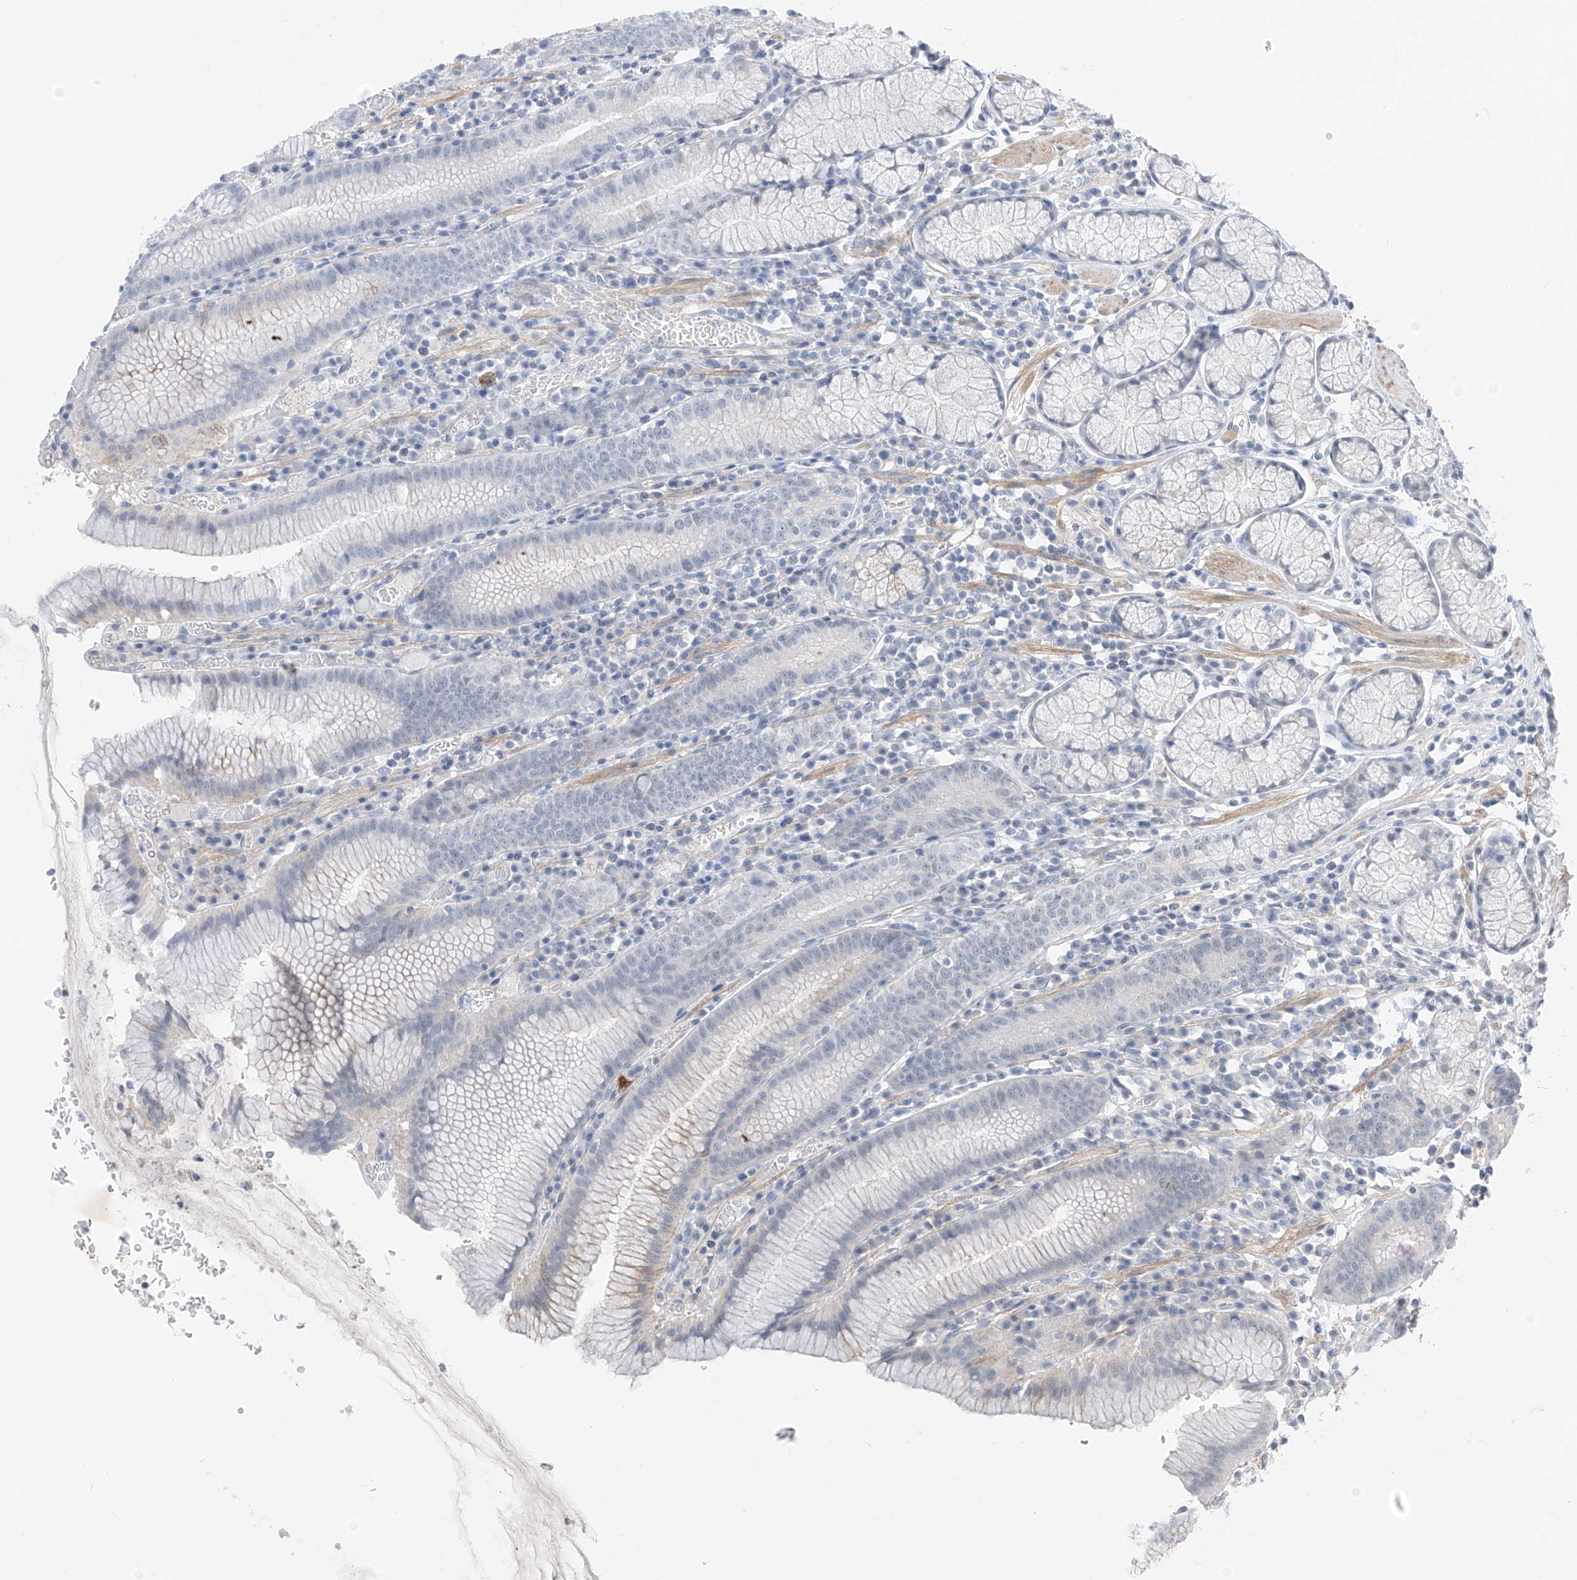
{"staining": {"intensity": "negative", "quantity": "none", "location": "none"}, "tissue": "stomach", "cell_type": "Glandular cells", "image_type": "normal", "snomed": [{"axis": "morphology", "description": "Normal tissue, NOS"}, {"axis": "topography", "description": "Stomach"}], "caption": "An immunohistochemistry image of unremarkable stomach is shown. There is no staining in glandular cells of stomach.", "gene": "ABLIM2", "patient": {"sex": "male", "age": 55}}